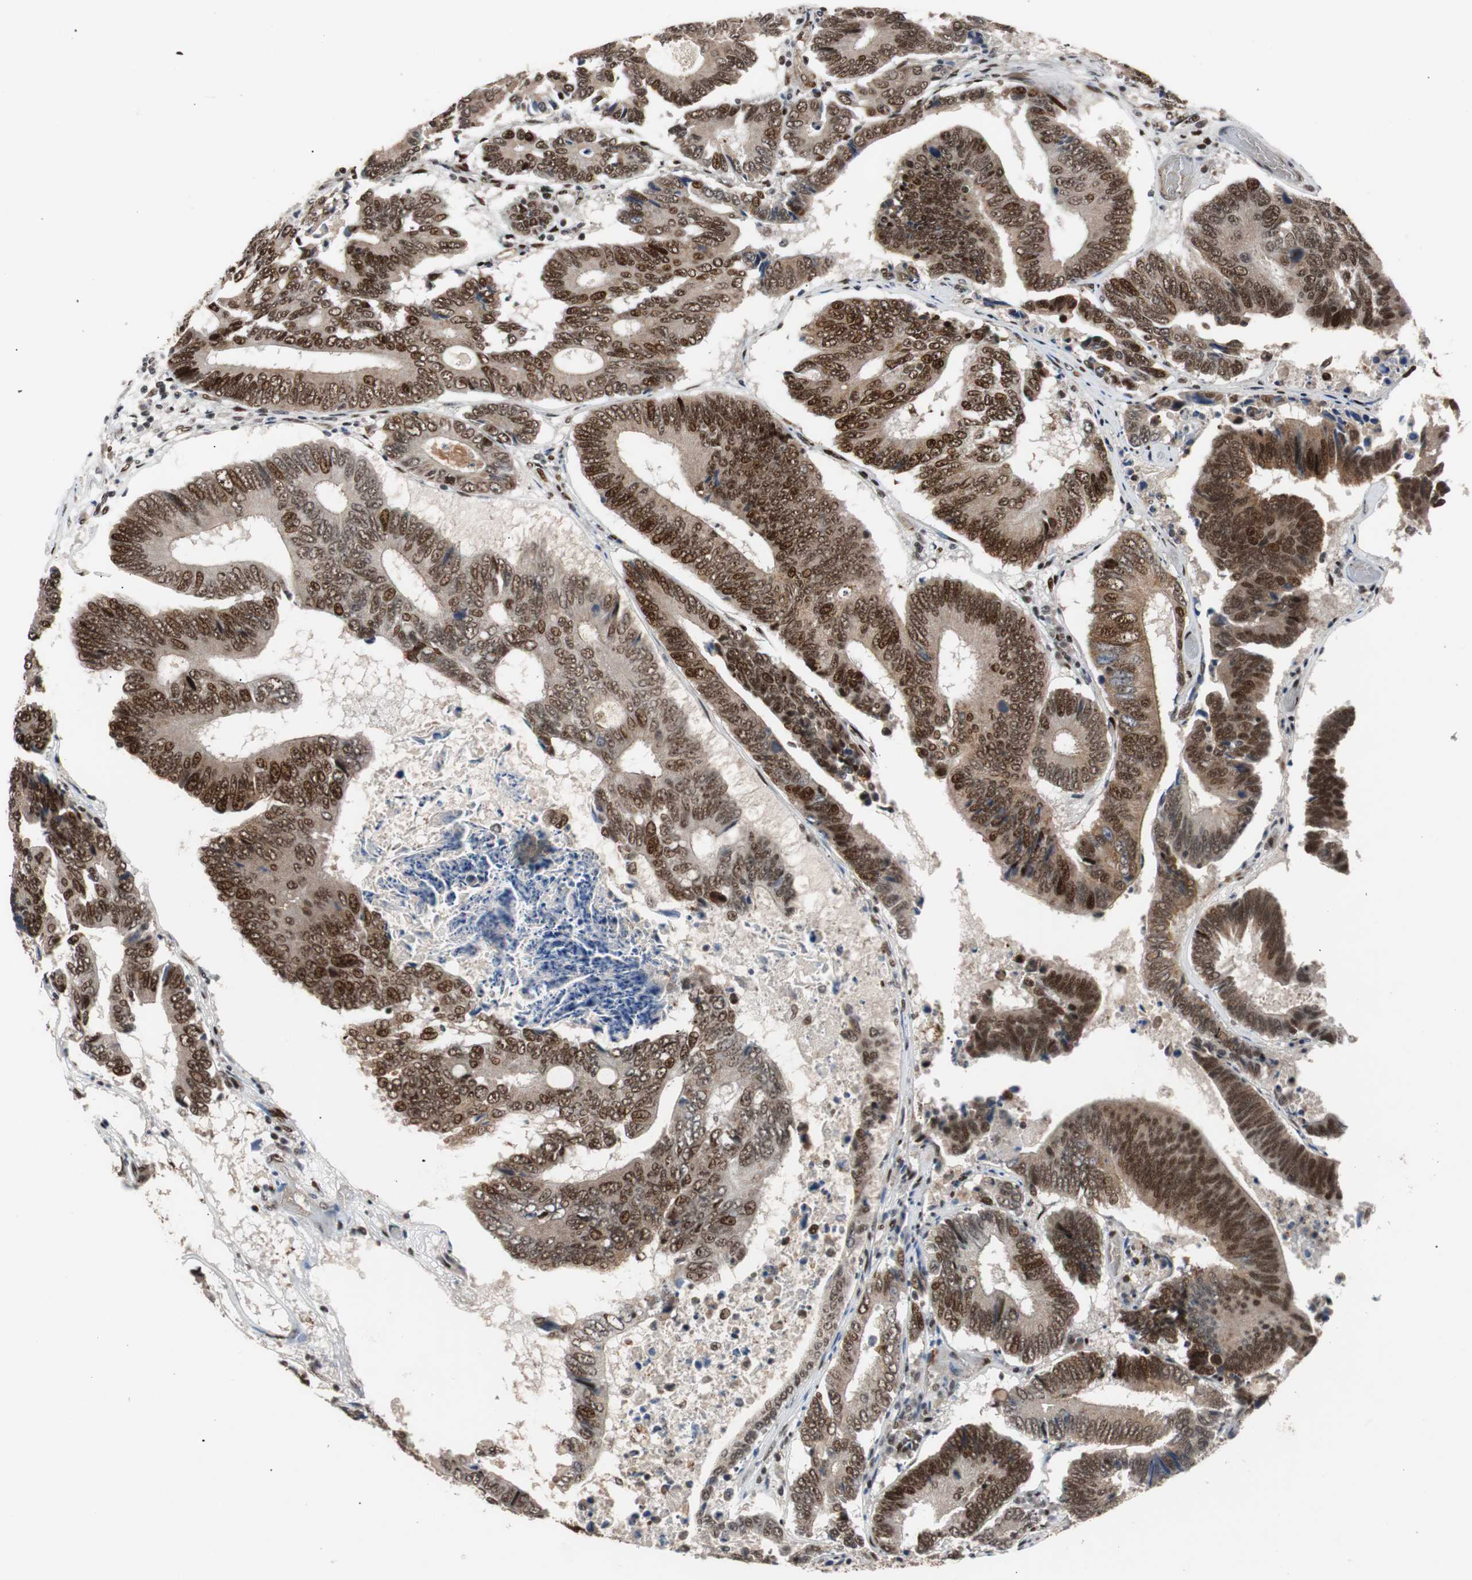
{"staining": {"intensity": "strong", "quantity": ">75%", "location": "cytoplasmic/membranous,nuclear"}, "tissue": "colorectal cancer", "cell_type": "Tumor cells", "image_type": "cancer", "snomed": [{"axis": "morphology", "description": "Adenocarcinoma, NOS"}, {"axis": "topography", "description": "Colon"}], "caption": "Human colorectal cancer stained with a protein marker demonstrates strong staining in tumor cells.", "gene": "NBL1", "patient": {"sex": "female", "age": 78}}